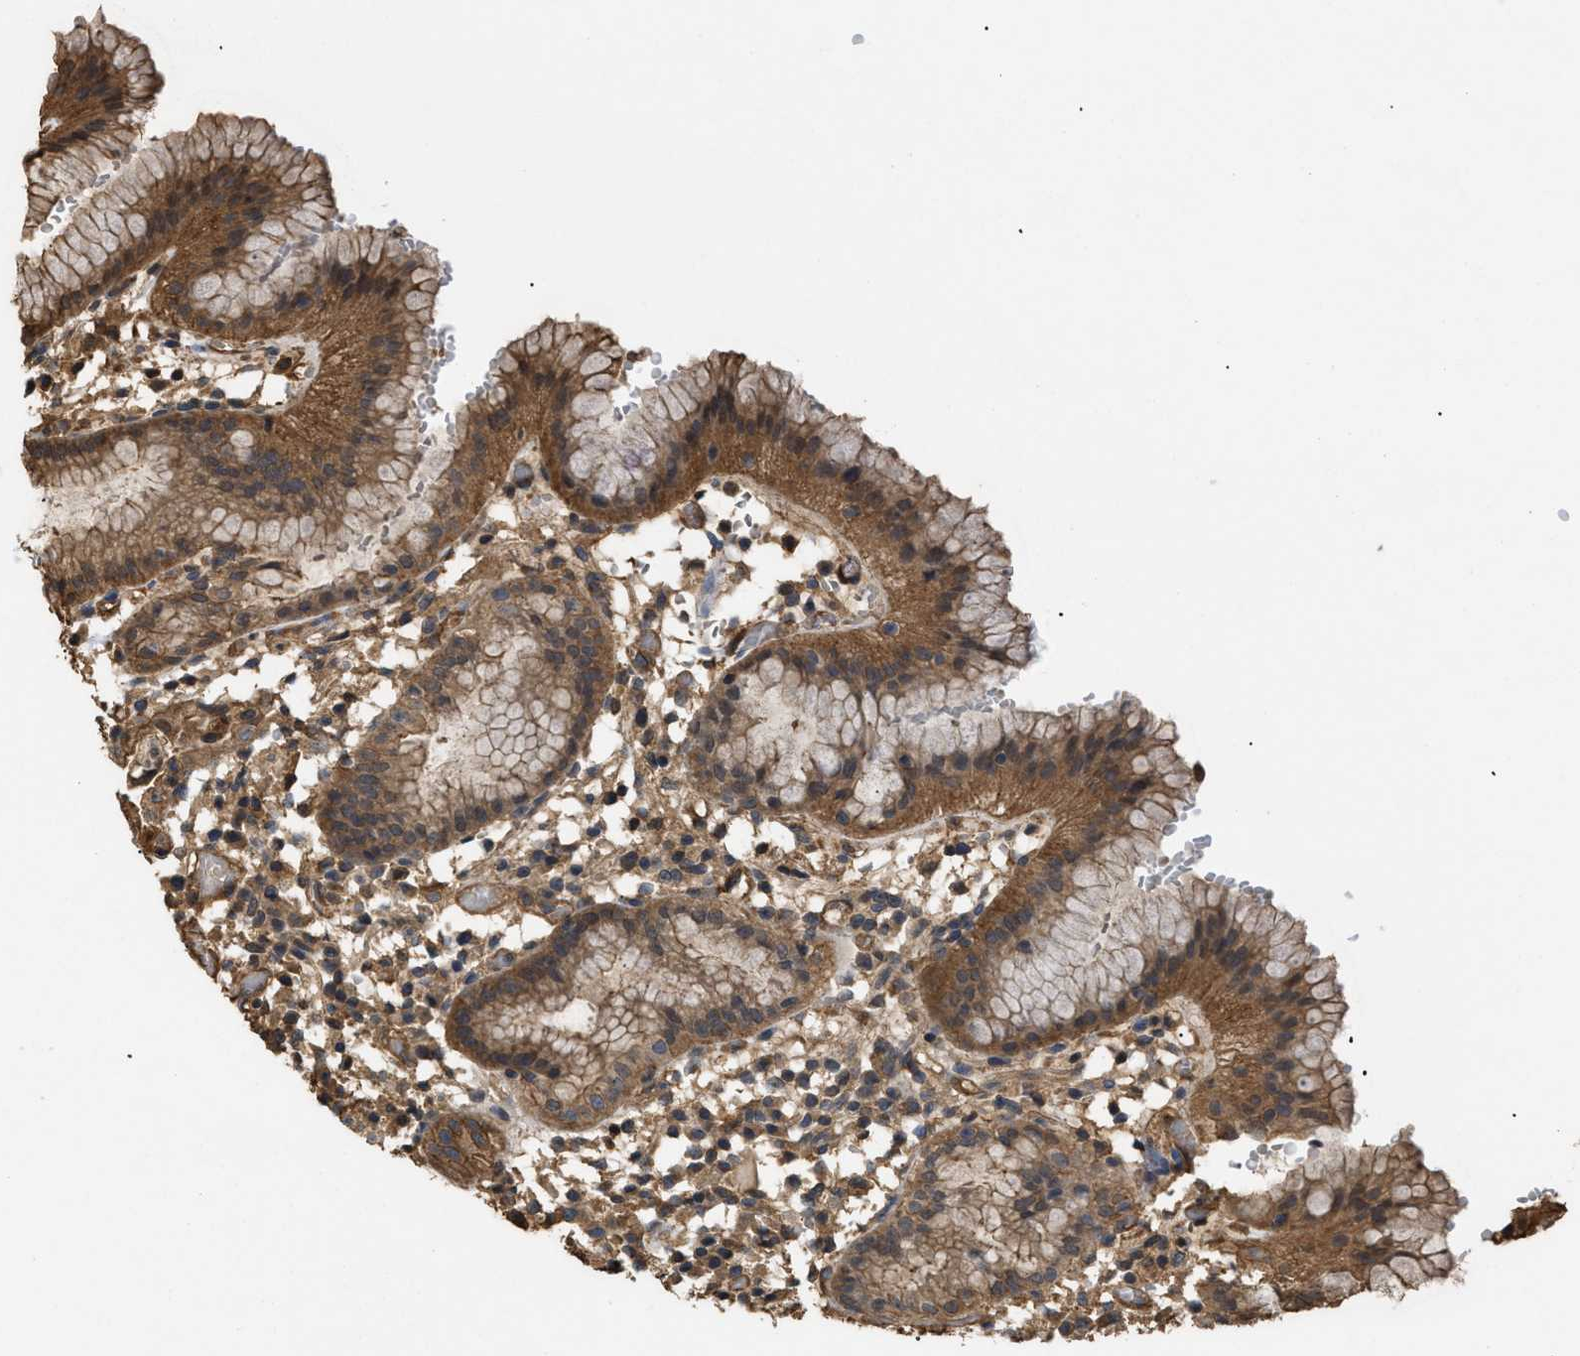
{"staining": {"intensity": "moderate", "quantity": ">75%", "location": "cytoplasmic/membranous"}, "tissue": "stomach", "cell_type": "Glandular cells", "image_type": "normal", "snomed": [{"axis": "morphology", "description": "Normal tissue, NOS"}, {"axis": "topography", "description": "Stomach"}, {"axis": "topography", "description": "Stomach, lower"}], "caption": "Immunohistochemistry (IHC) (DAB) staining of normal human stomach exhibits moderate cytoplasmic/membranous protein positivity in about >75% of glandular cells.", "gene": "CALM1", "patient": {"sex": "female", "age": 75}}